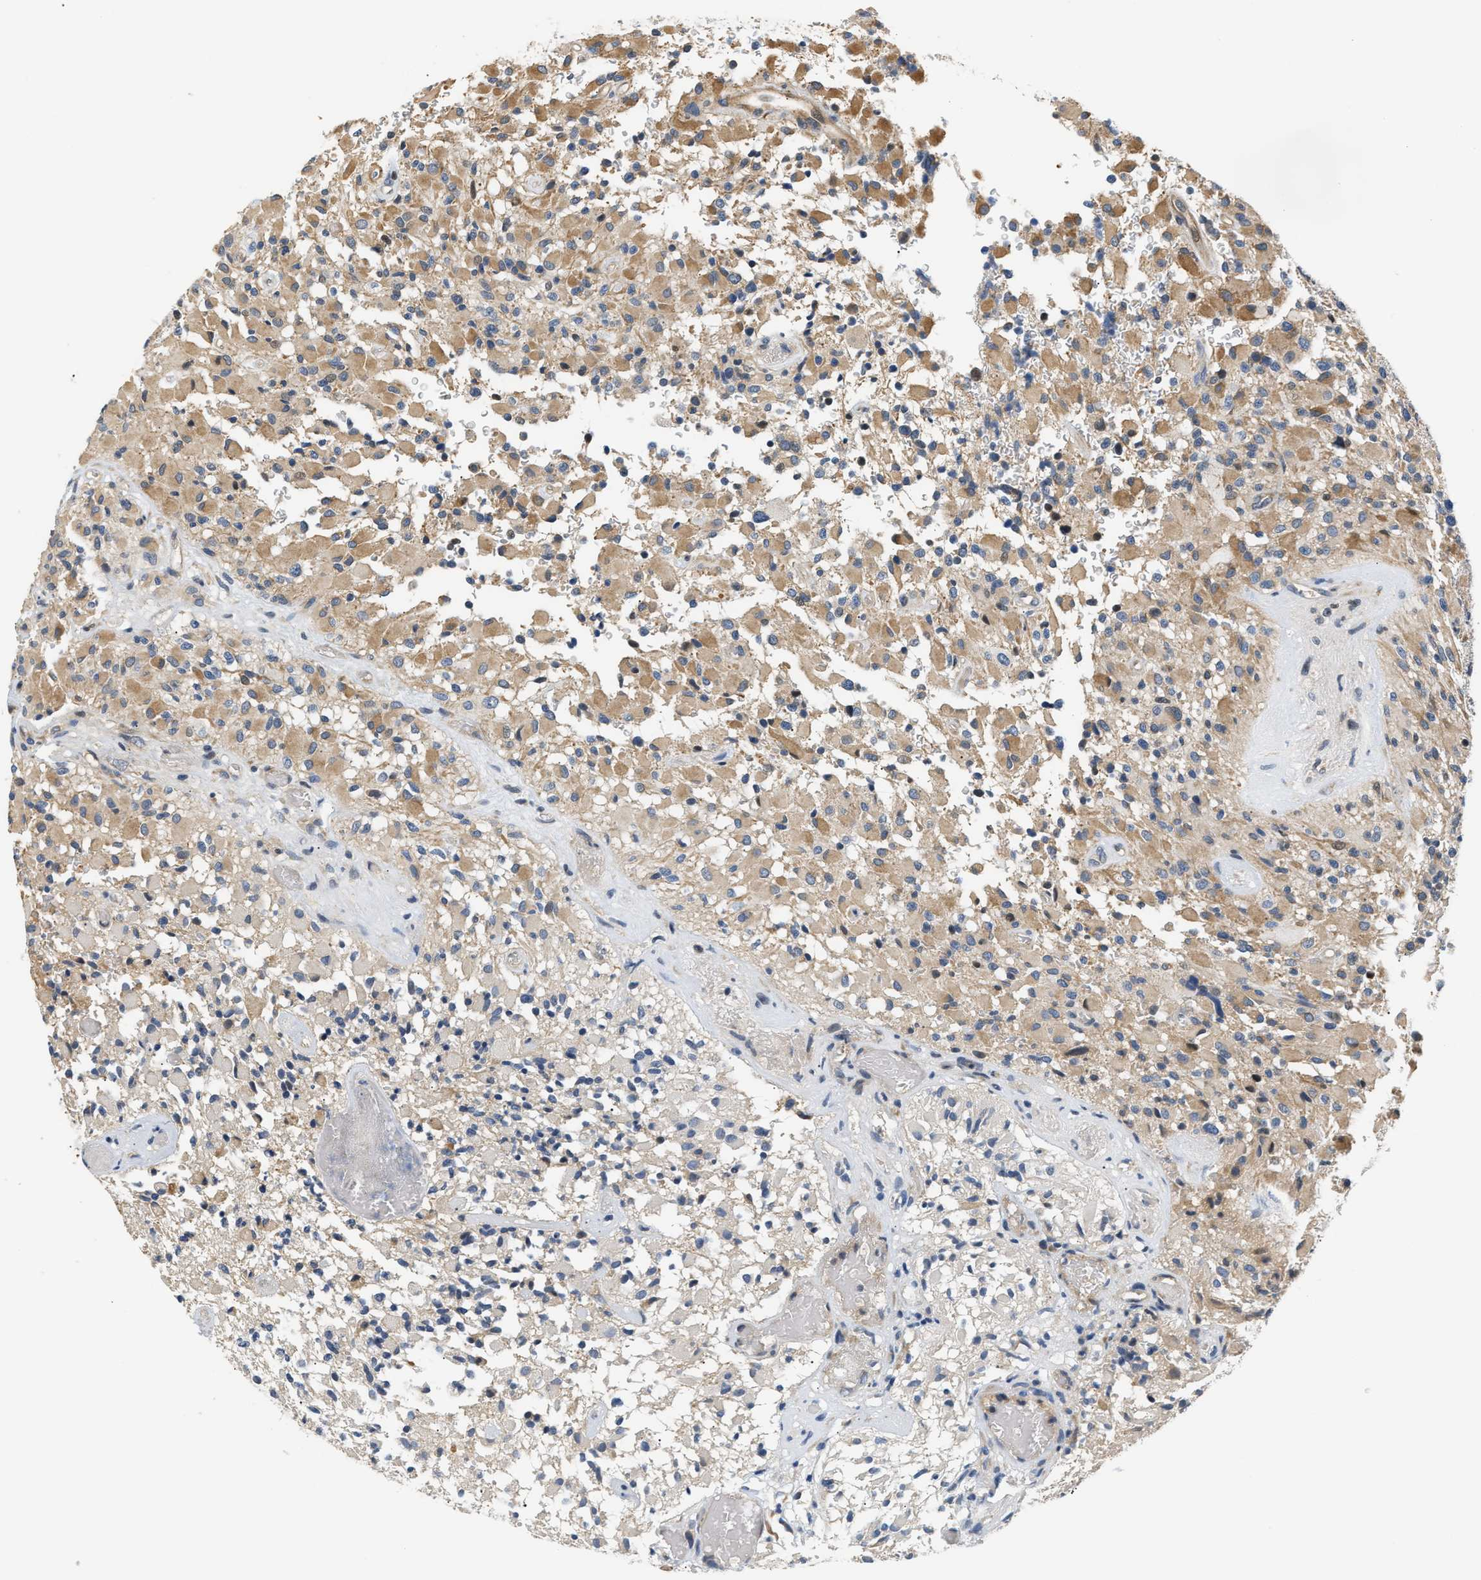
{"staining": {"intensity": "weak", "quantity": ">75%", "location": "cytoplasmic/membranous"}, "tissue": "glioma", "cell_type": "Tumor cells", "image_type": "cancer", "snomed": [{"axis": "morphology", "description": "Glioma, malignant, High grade"}, {"axis": "topography", "description": "Brain"}], "caption": "Human malignant glioma (high-grade) stained with a brown dye demonstrates weak cytoplasmic/membranous positive positivity in approximately >75% of tumor cells.", "gene": "TNIP2", "patient": {"sex": "male", "age": 71}}